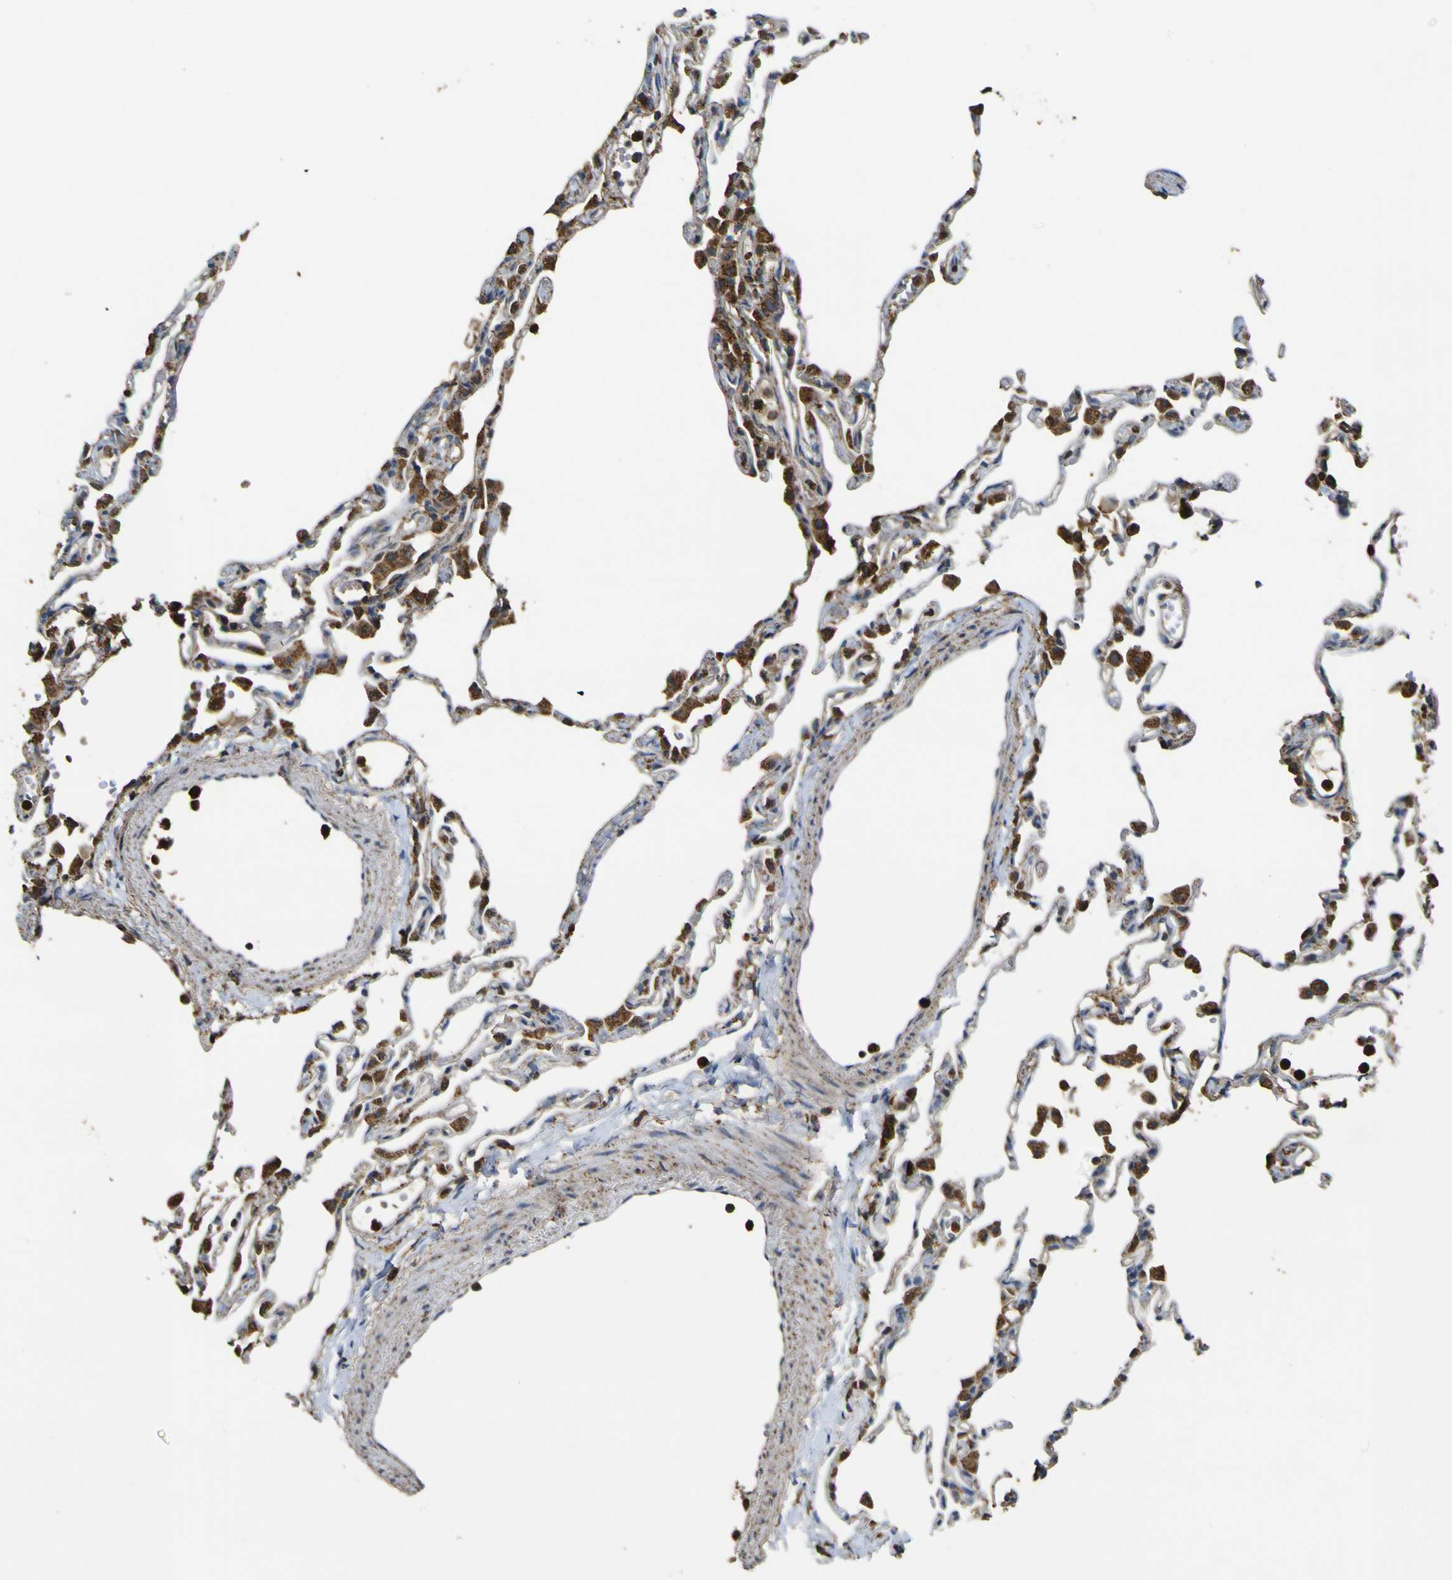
{"staining": {"intensity": "strong", "quantity": "<25%", "location": "cytoplasmic/membranous,nuclear"}, "tissue": "lung", "cell_type": "Alveolar cells", "image_type": "normal", "snomed": [{"axis": "morphology", "description": "Normal tissue, NOS"}, {"axis": "topography", "description": "Lung"}], "caption": "This photomicrograph demonstrates IHC staining of benign lung, with medium strong cytoplasmic/membranous,nuclear staining in approximately <25% of alveolar cells.", "gene": "ACSL3", "patient": {"sex": "female", "age": 49}}